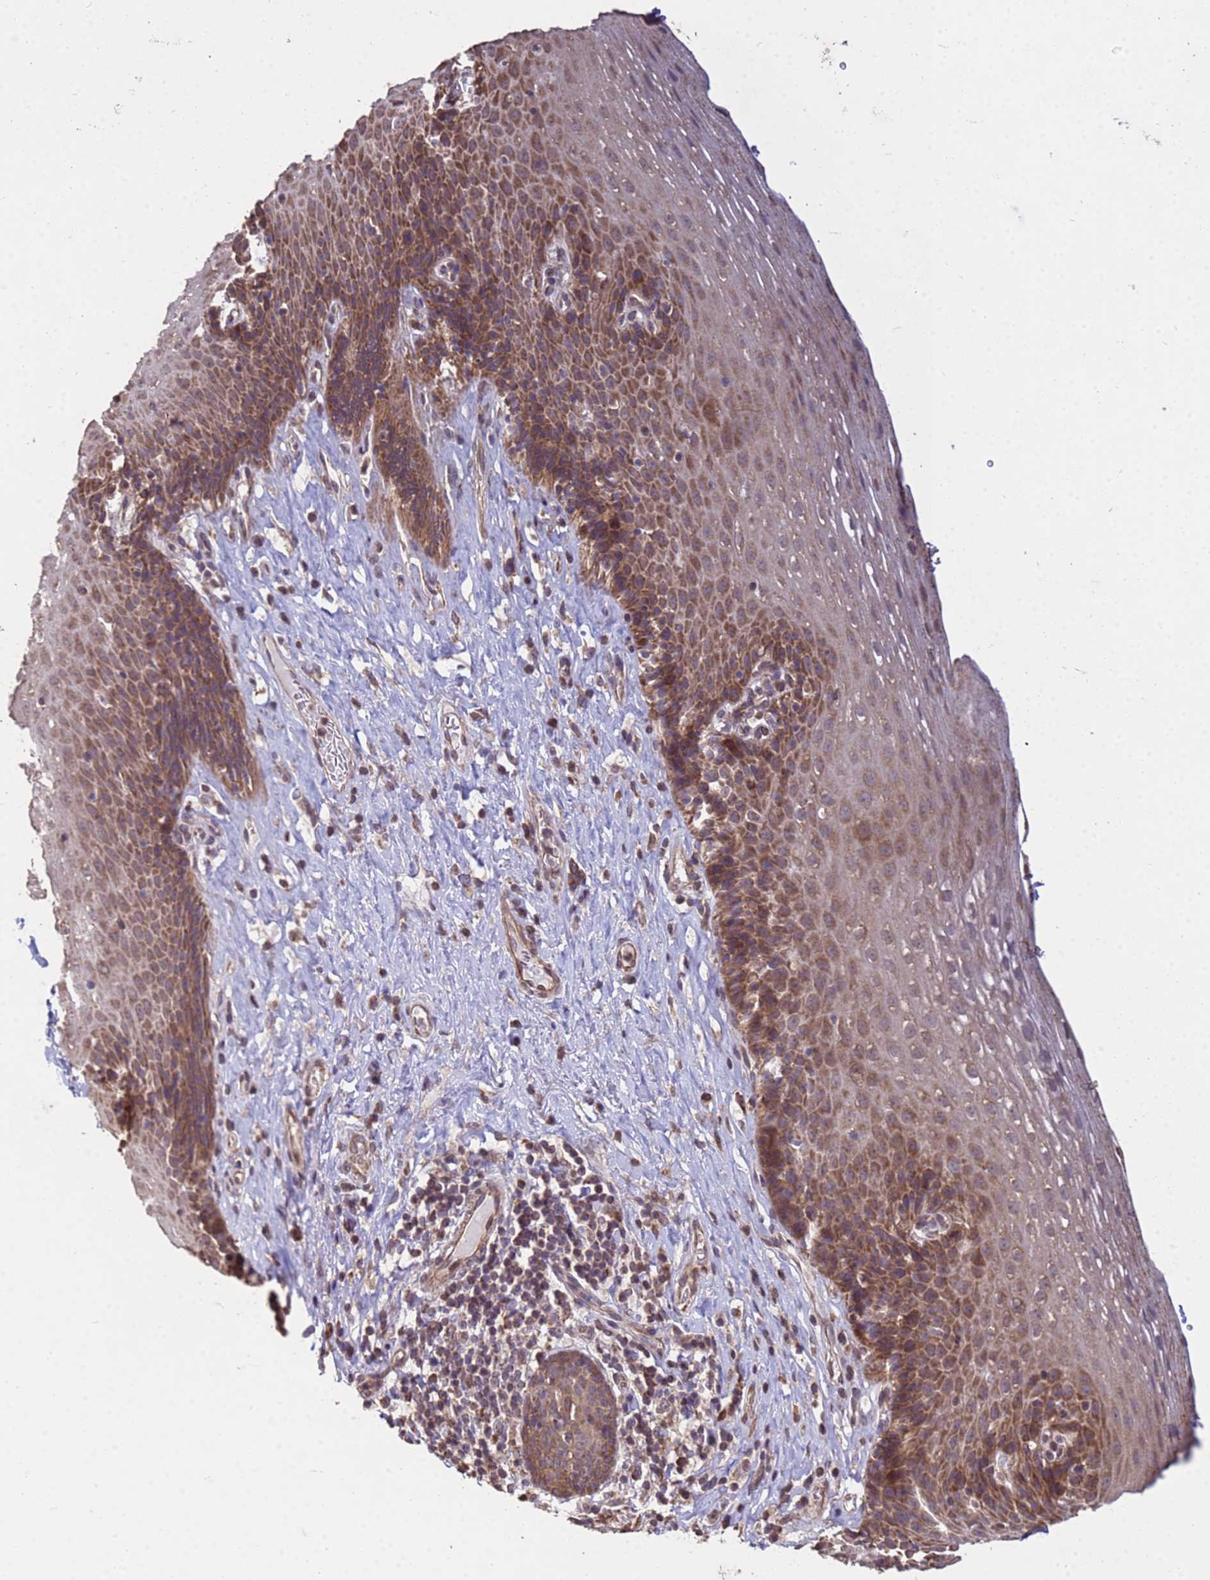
{"staining": {"intensity": "moderate", "quantity": ">75%", "location": "cytoplasmic/membranous"}, "tissue": "esophagus", "cell_type": "Squamous epithelial cells", "image_type": "normal", "snomed": [{"axis": "morphology", "description": "Normal tissue, NOS"}, {"axis": "topography", "description": "Esophagus"}], "caption": "High-power microscopy captured an immunohistochemistry (IHC) photomicrograph of unremarkable esophagus, revealing moderate cytoplasmic/membranous expression in about >75% of squamous epithelial cells.", "gene": "P2RX7", "patient": {"sex": "female", "age": 66}}